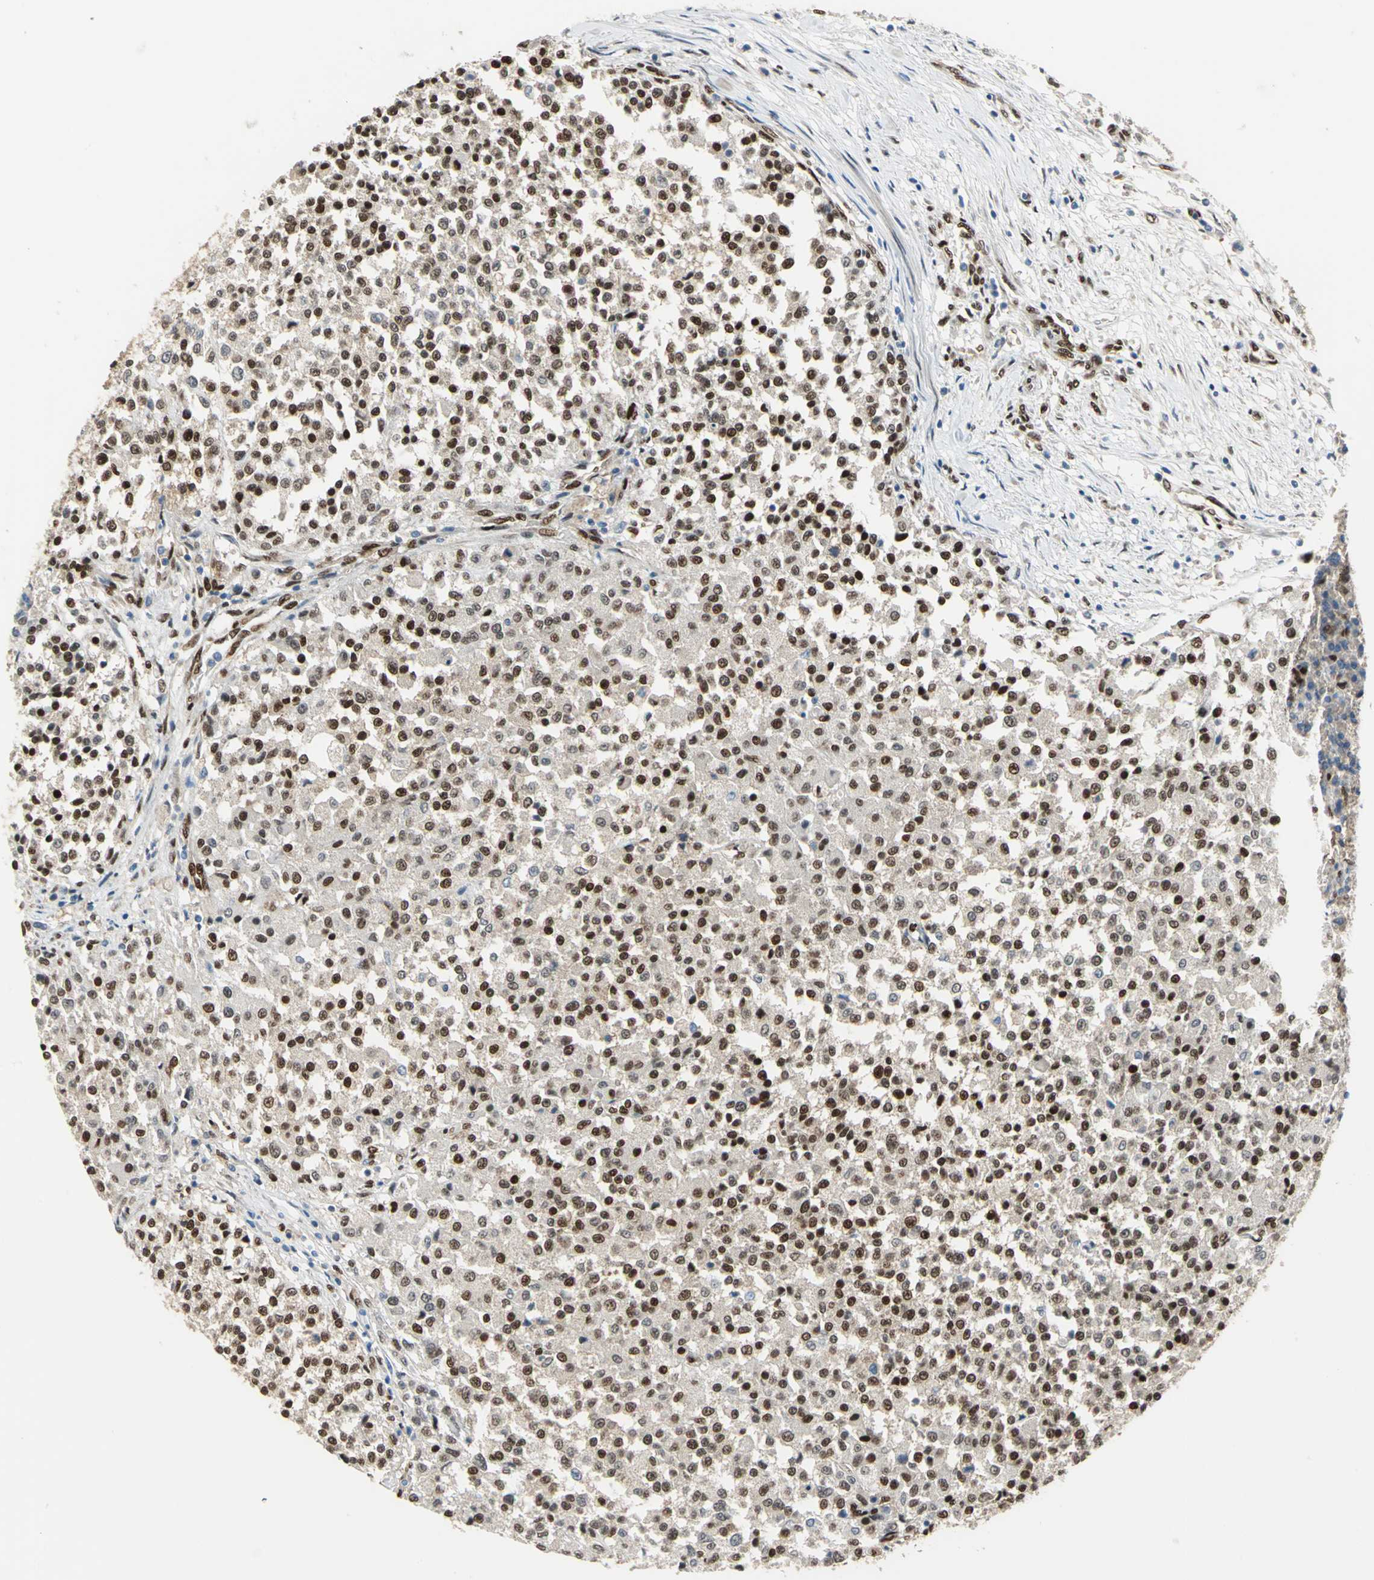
{"staining": {"intensity": "strong", "quantity": ">75%", "location": "cytoplasmic/membranous,nuclear"}, "tissue": "testis cancer", "cell_type": "Tumor cells", "image_type": "cancer", "snomed": [{"axis": "morphology", "description": "Seminoma, NOS"}, {"axis": "topography", "description": "Testis"}], "caption": "IHC of testis cancer shows high levels of strong cytoplasmic/membranous and nuclear staining in approximately >75% of tumor cells.", "gene": "RBFOX2", "patient": {"sex": "male", "age": 59}}